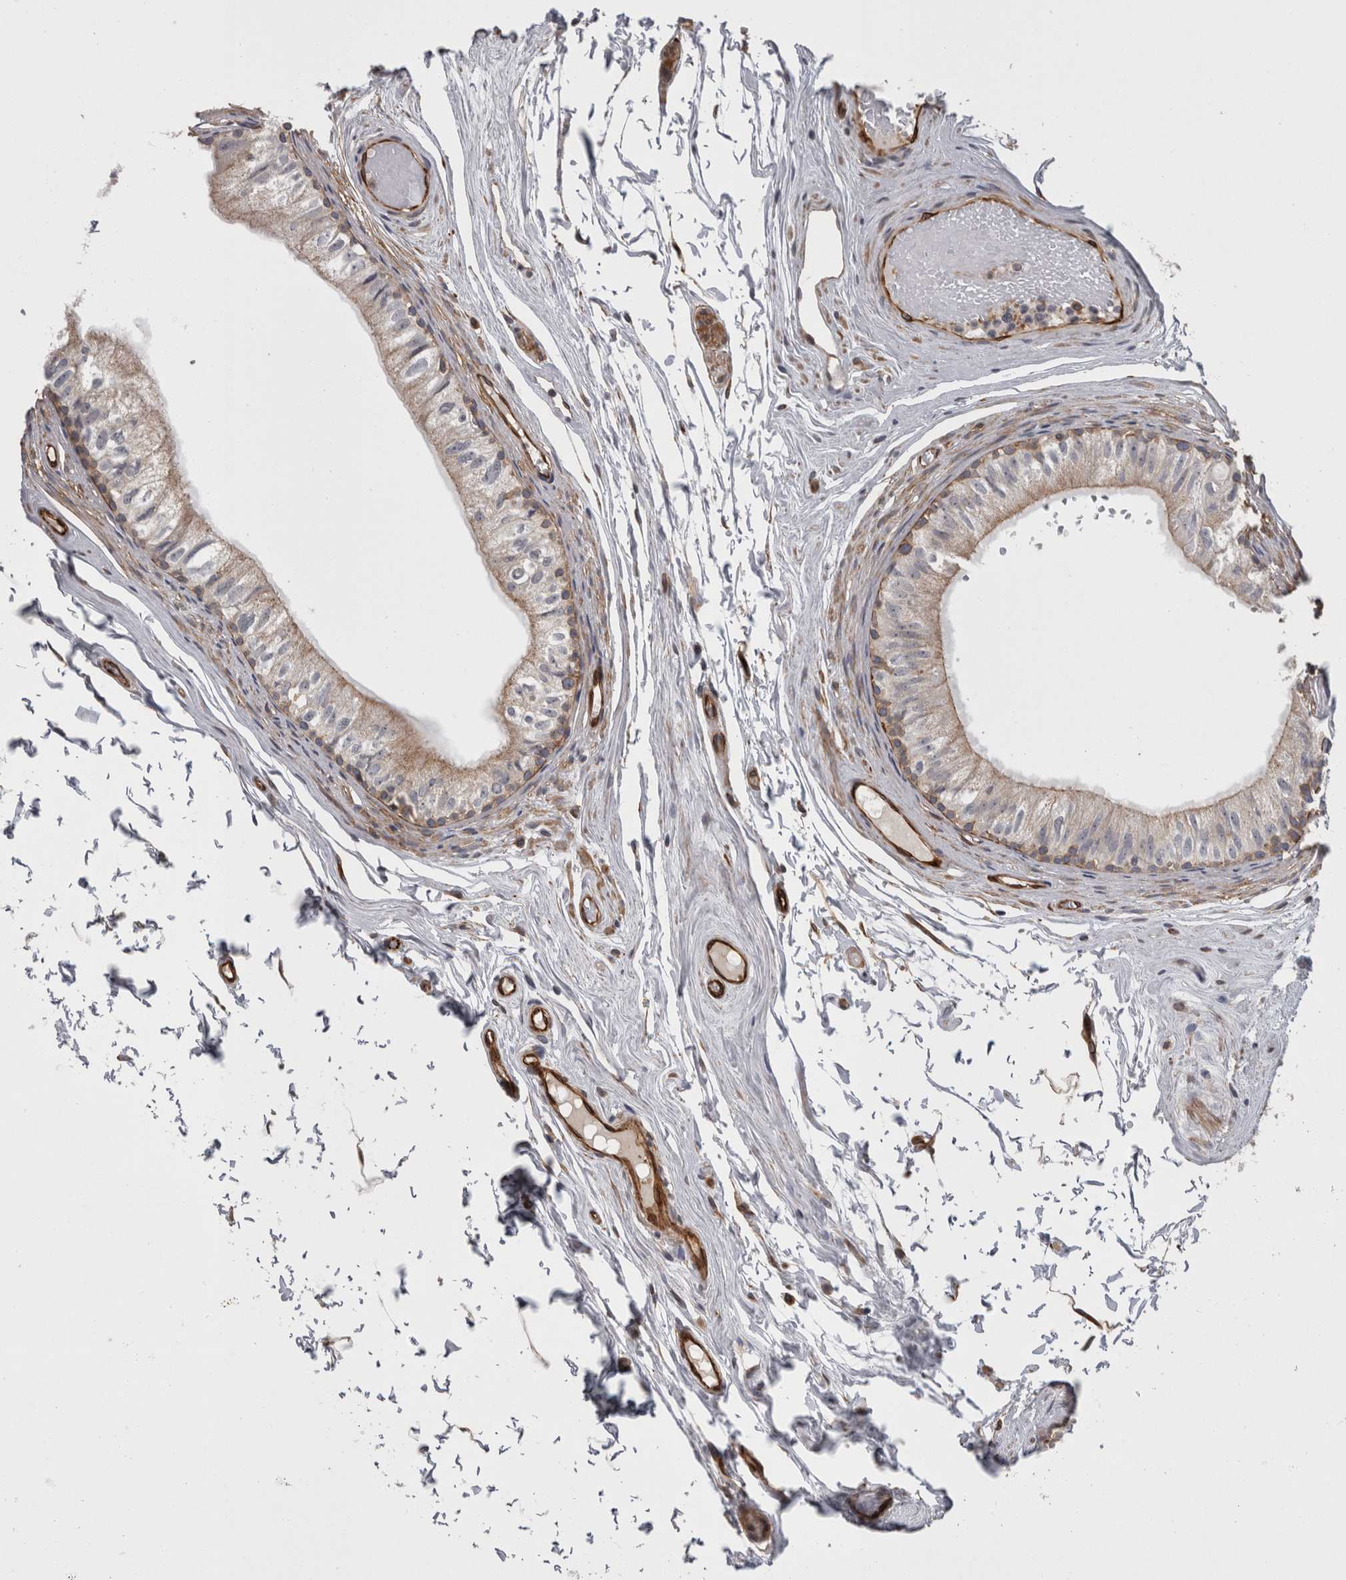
{"staining": {"intensity": "weak", "quantity": ">75%", "location": "cytoplasmic/membranous"}, "tissue": "epididymis", "cell_type": "Glandular cells", "image_type": "normal", "snomed": [{"axis": "morphology", "description": "Normal tissue, NOS"}, {"axis": "topography", "description": "Epididymis"}], "caption": "IHC micrograph of benign epididymis: human epididymis stained using IHC demonstrates low levels of weak protein expression localized specifically in the cytoplasmic/membranous of glandular cells, appearing as a cytoplasmic/membranous brown color.", "gene": "RMDN1", "patient": {"sex": "male", "age": 79}}